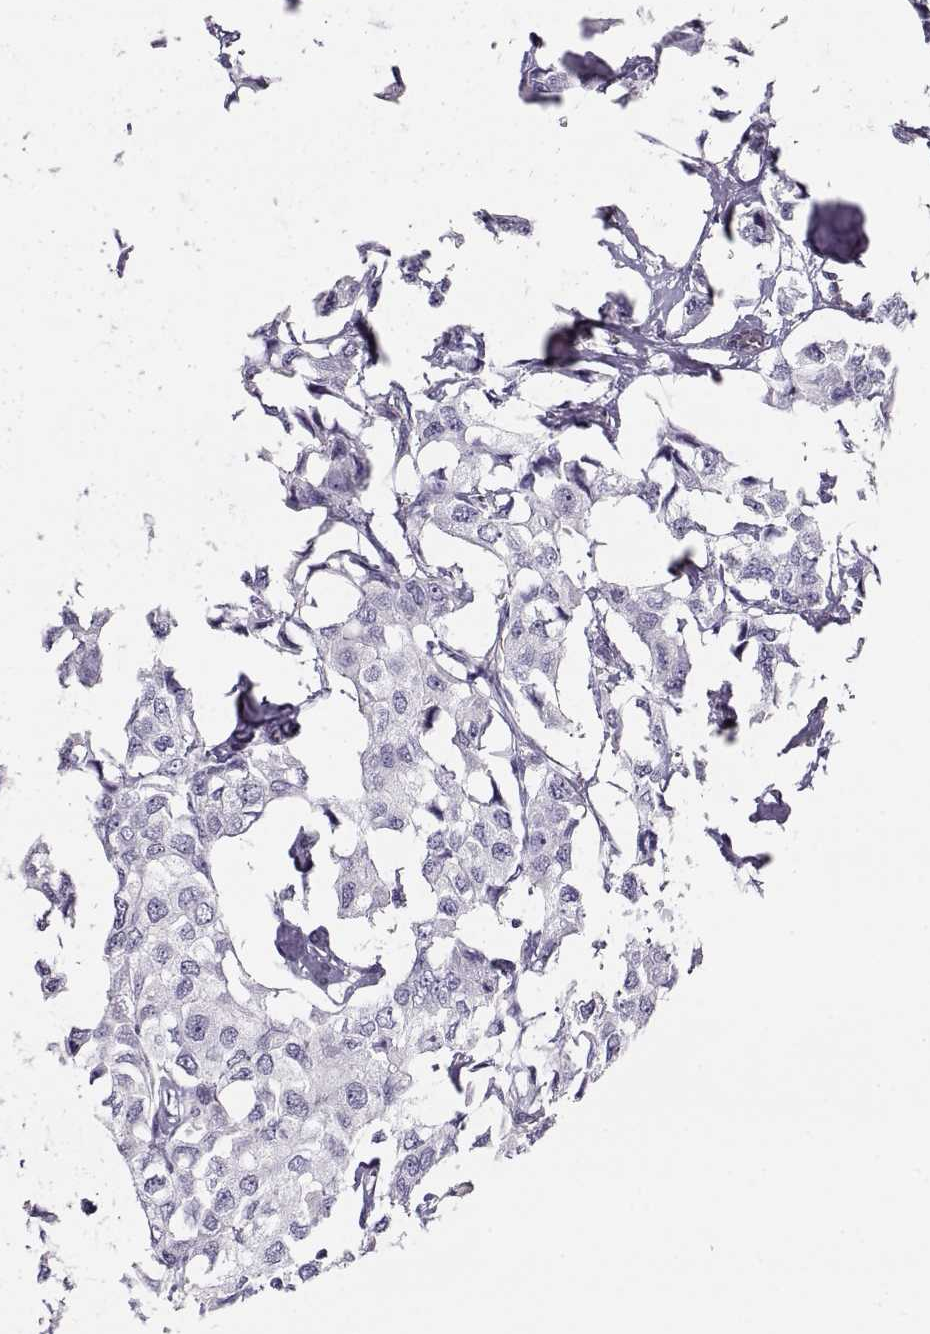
{"staining": {"intensity": "negative", "quantity": "none", "location": "none"}, "tissue": "breast cancer", "cell_type": "Tumor cells", "image_type": "cancer", "snomed": [{"axis": "morphology", "description": "Duct carcinoma"}, {"axis": "topography", "description": "Breast"}], "caption": "The histopathology image demonstrates no significant positivity in tumor cells of invasive ductal carcinoma (breast). Nuclei are stained in blue.", "gene": "RBM44", "patient": {"sex": "female", "age": 80}}